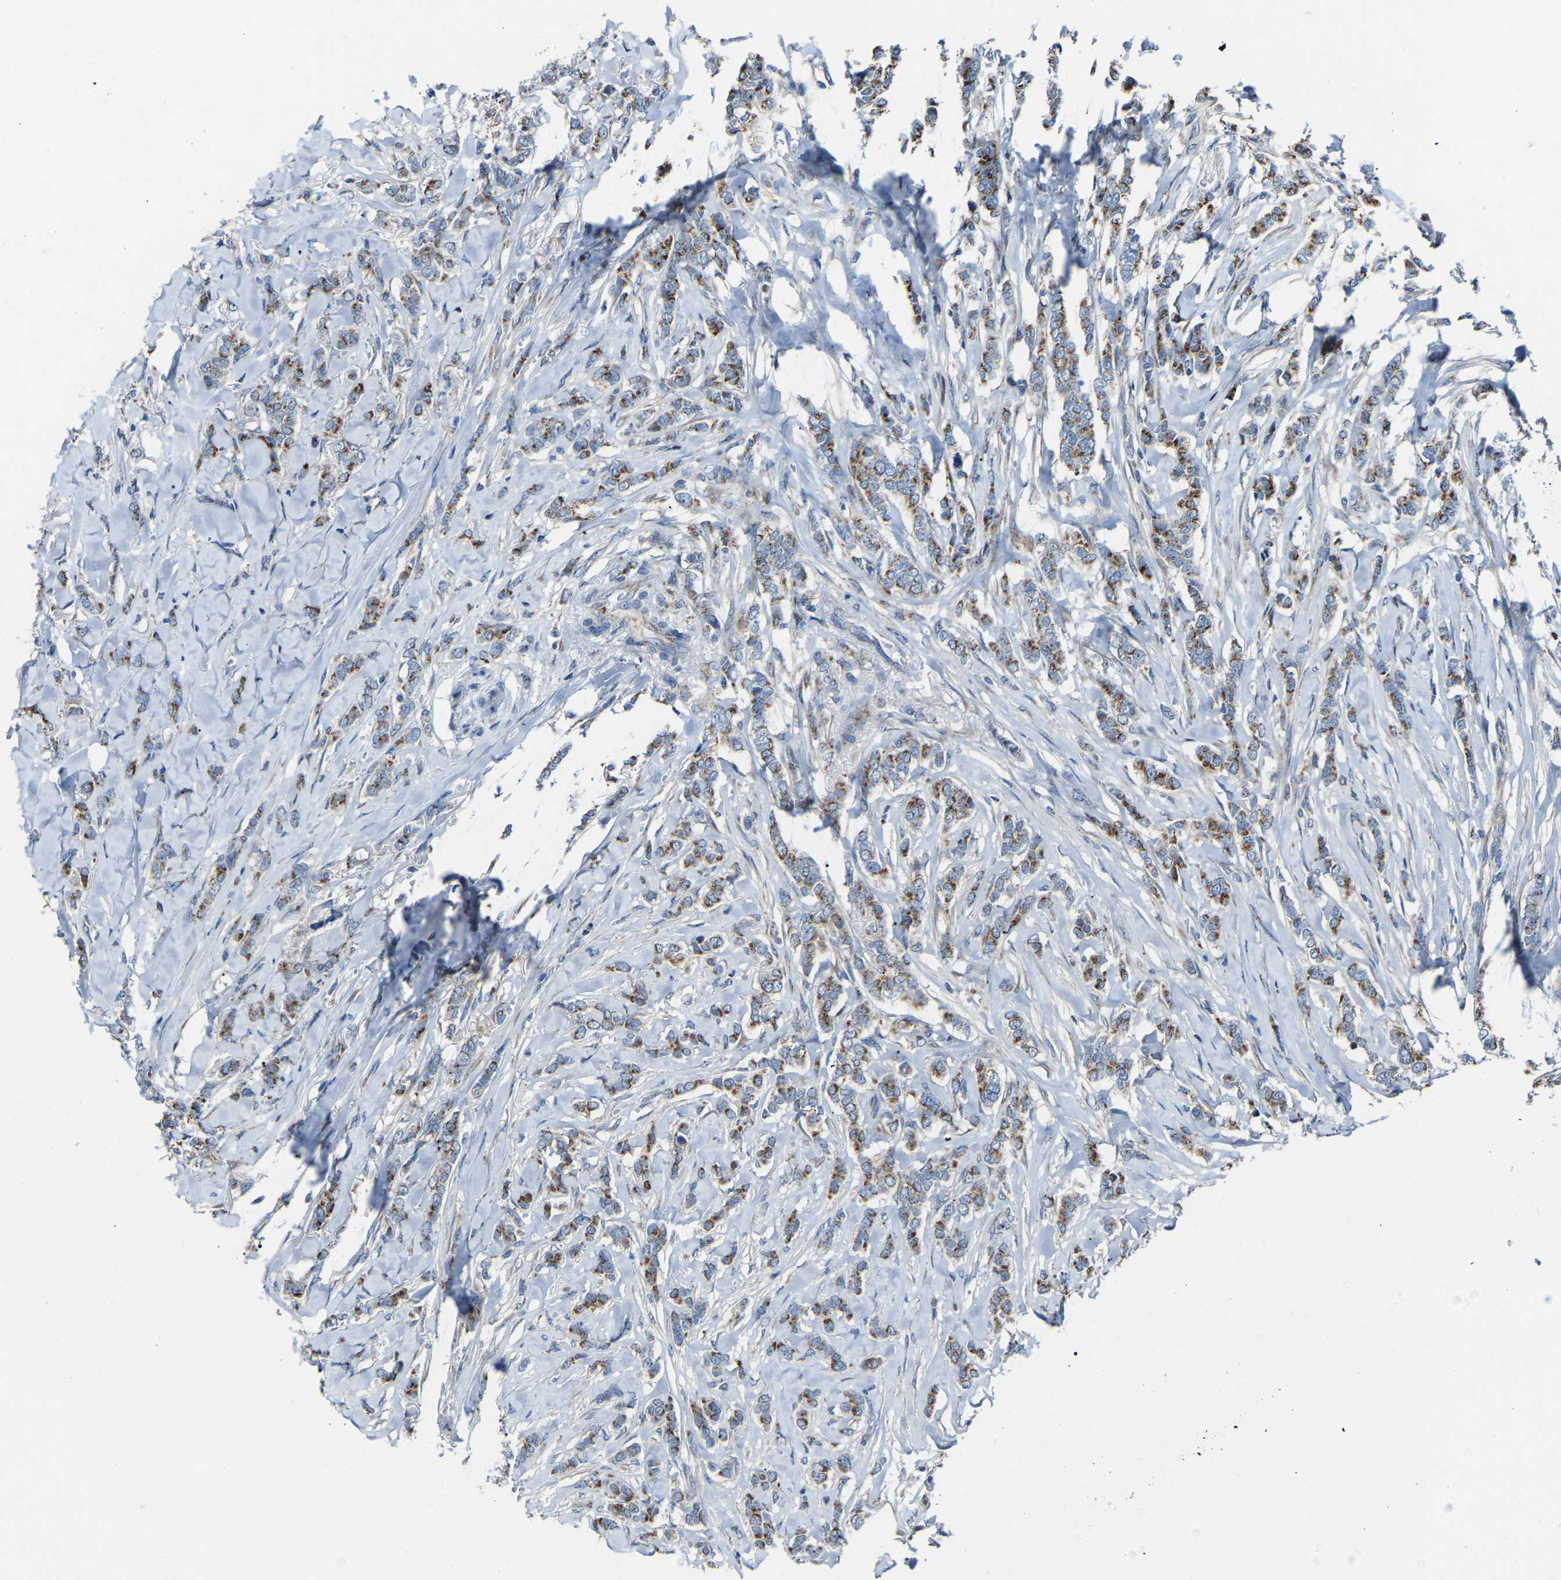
{"staining": {"intensity": "moderate", "quantity": ">75%", "location": "cytoplasmic/membranous"}, "tissue": "breast cancer", "cell_type": "Tumor cells", "image_type": "cancer", "snomed": [{"axis": "morphology", "description": "Lobular carcinoma"}, {"axis": "topography", "description": "Skin"}, {"axis": "topography", "description": "Breast"}], "caption": "There is medium levels of moderate cytoplasmic/membranous expression in tumor cells of breast cancer (lobular carcinoma), as demonstrated by immunohistochemical staining (brown color).", "gene": "CANT1", "patient": {"sex": "female", "age": 46}}